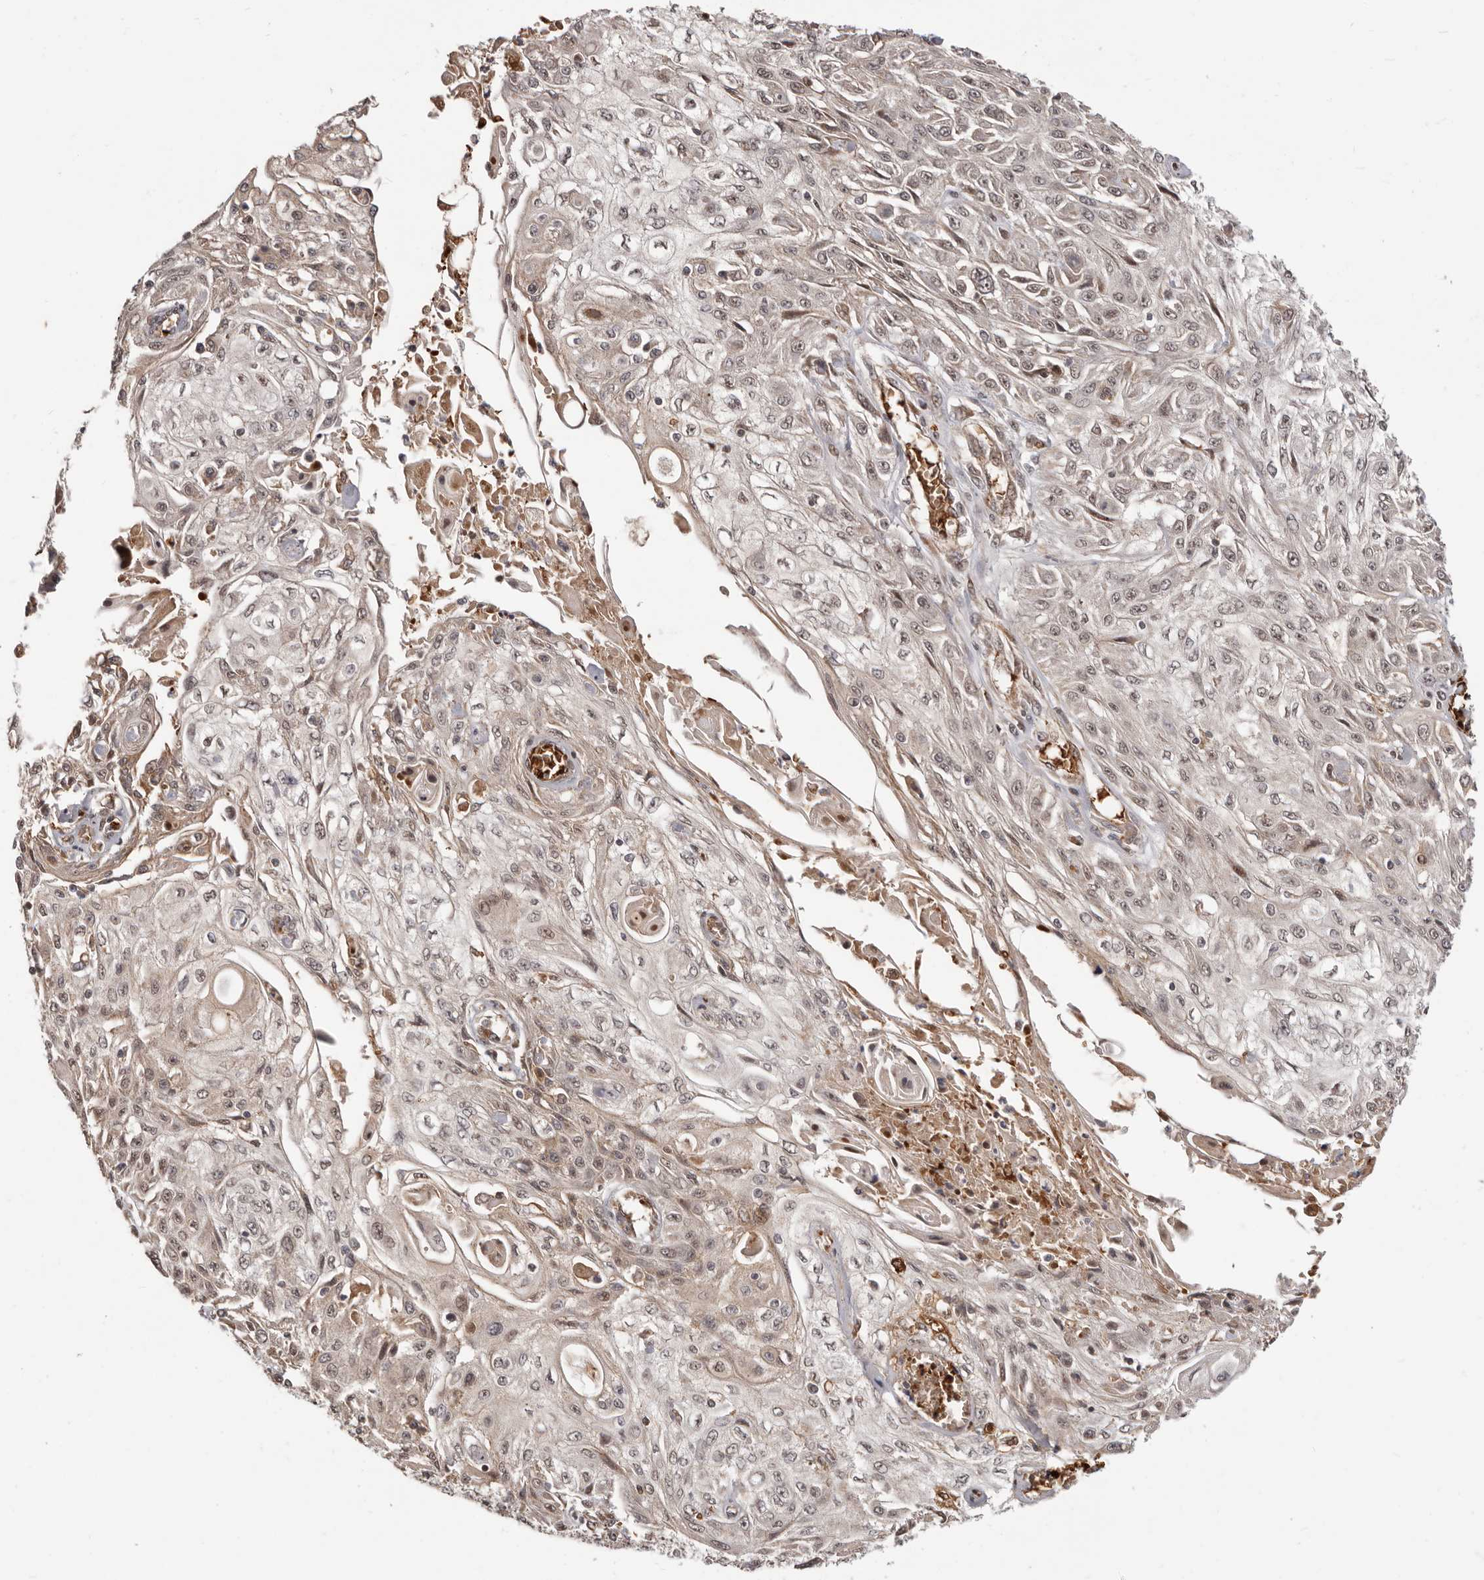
{"staining": {"intensity": "weak", "quantity": ">75%", "location": "cytoplasmic/membranous,nuclear"}, "tissue": "skin cancer", "cell_type": "Tumor cells", "image_type": "cancer", "snomed": [{"axis": "morphology", "description": "Squamous cell carcinoma, NOS"}, {"axis": "morphology", "description": "Squamous cell carcinoma, metastatic, NOS"}, {"axis": "topography", "description": "Skin"}, {"axis": "topography", "description": "Lymph node"}], "caption": "Immunohistochemistry (IHC) (DAB) staining of human metastatic squamous cell carcinoma (skin) demonstrates weak cytoplasmic/membranous and nuclear protein expression in approximately >75% of tumor cells. Immunohistochemistry (IHC) stains the protein in brown and the nuclei are stained blue.", "gene": "NCOA3", "patient": {"sex": "male", "age": 75}}